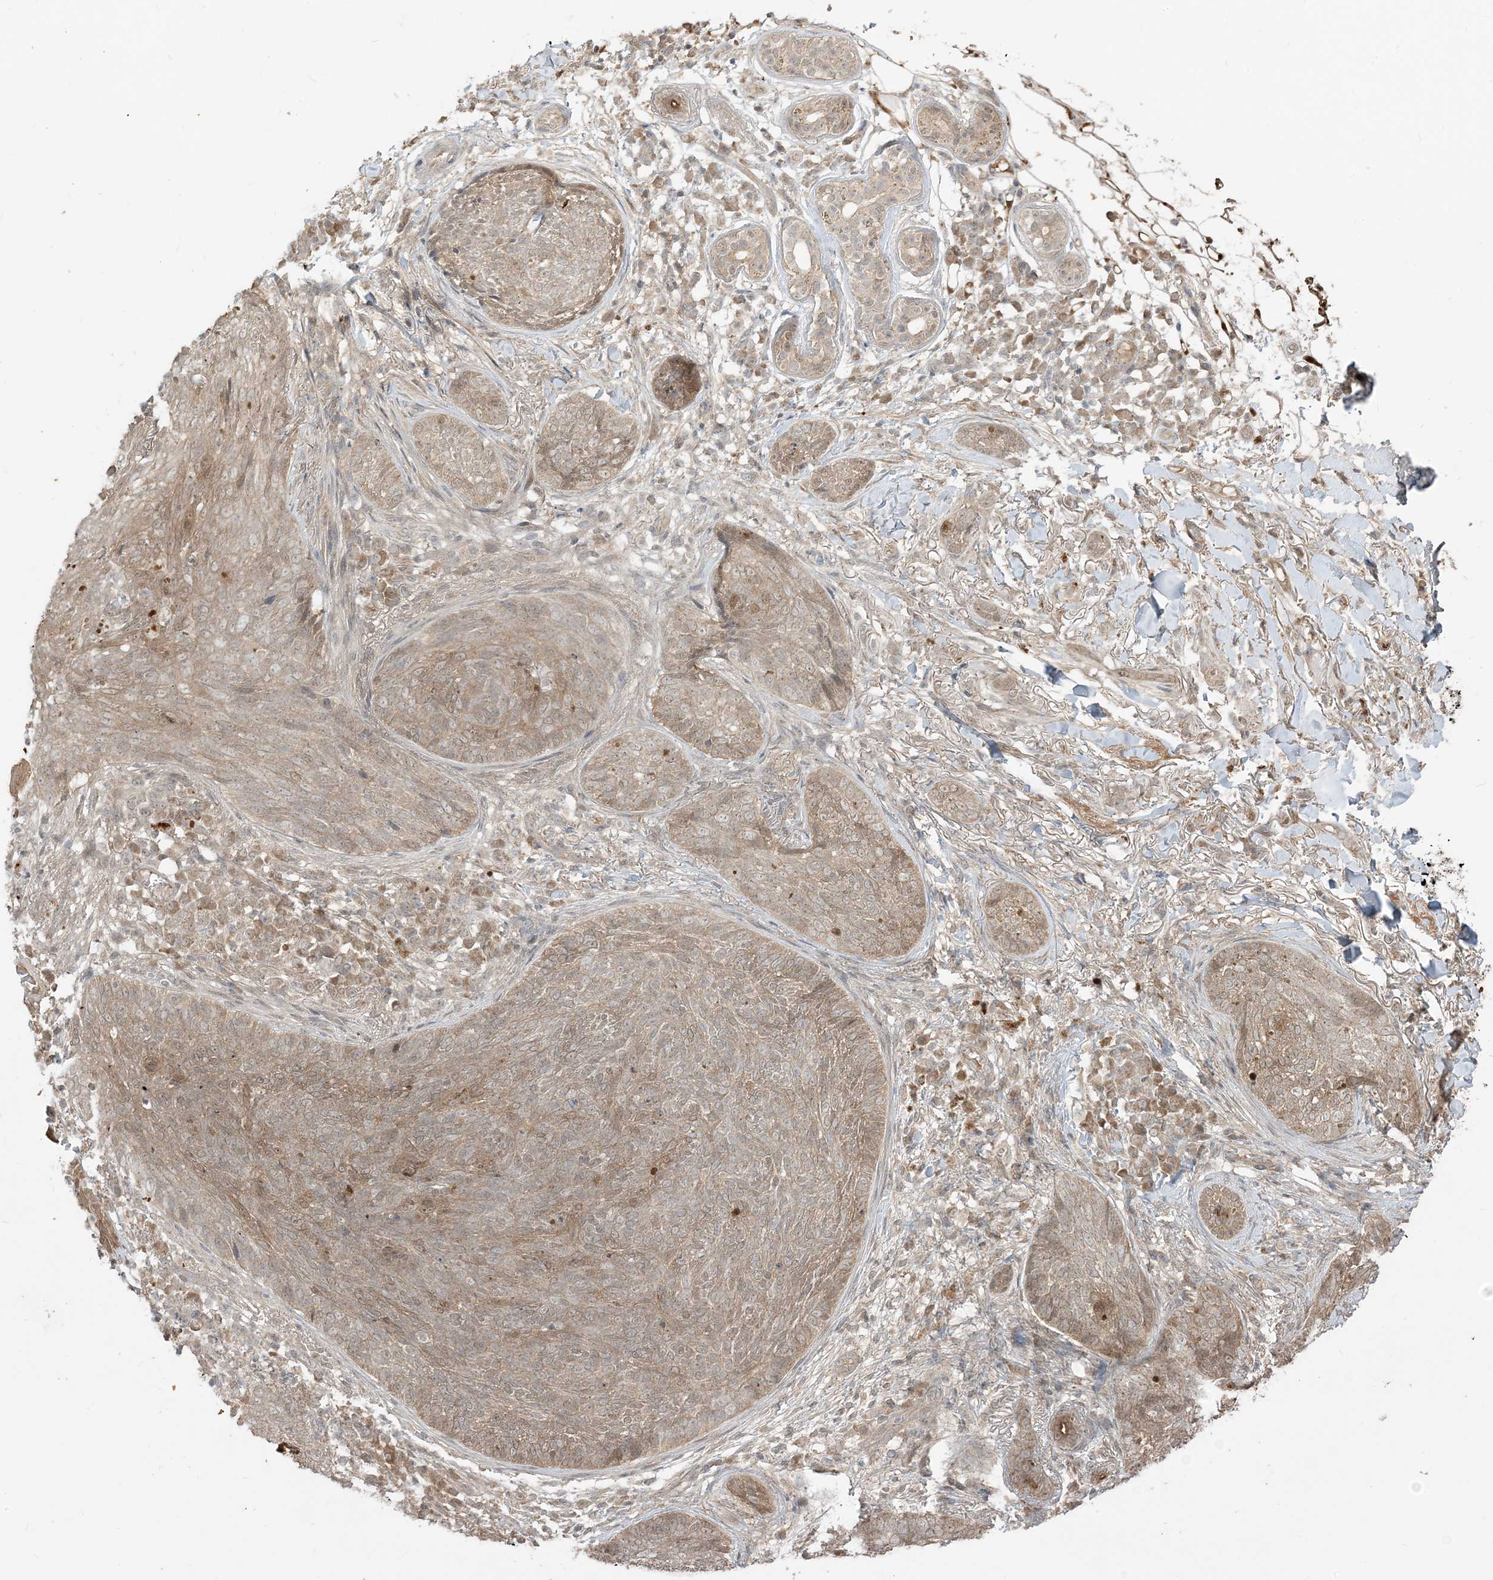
{"staining": {"intensity": "weak", "quantity": "25%-75%", "location": "cytoplasmic/membranous"}, "tissue": "skin cancer", "cell_type": "Tumor cells", "image_type": "cancer", "snomed": [{"axis": "morphology", "description": "Basal cell carcinoma"}, {"axis": "topography", "description": "Skin"}], "caption": "A brown stain labels weak cytoplasmic/membranous positivity of a protein in skin cancer (basal cell carcinoma) tumor cells.", "gene": "TBCC", "patient": {"sex": "male", "age": 85}}